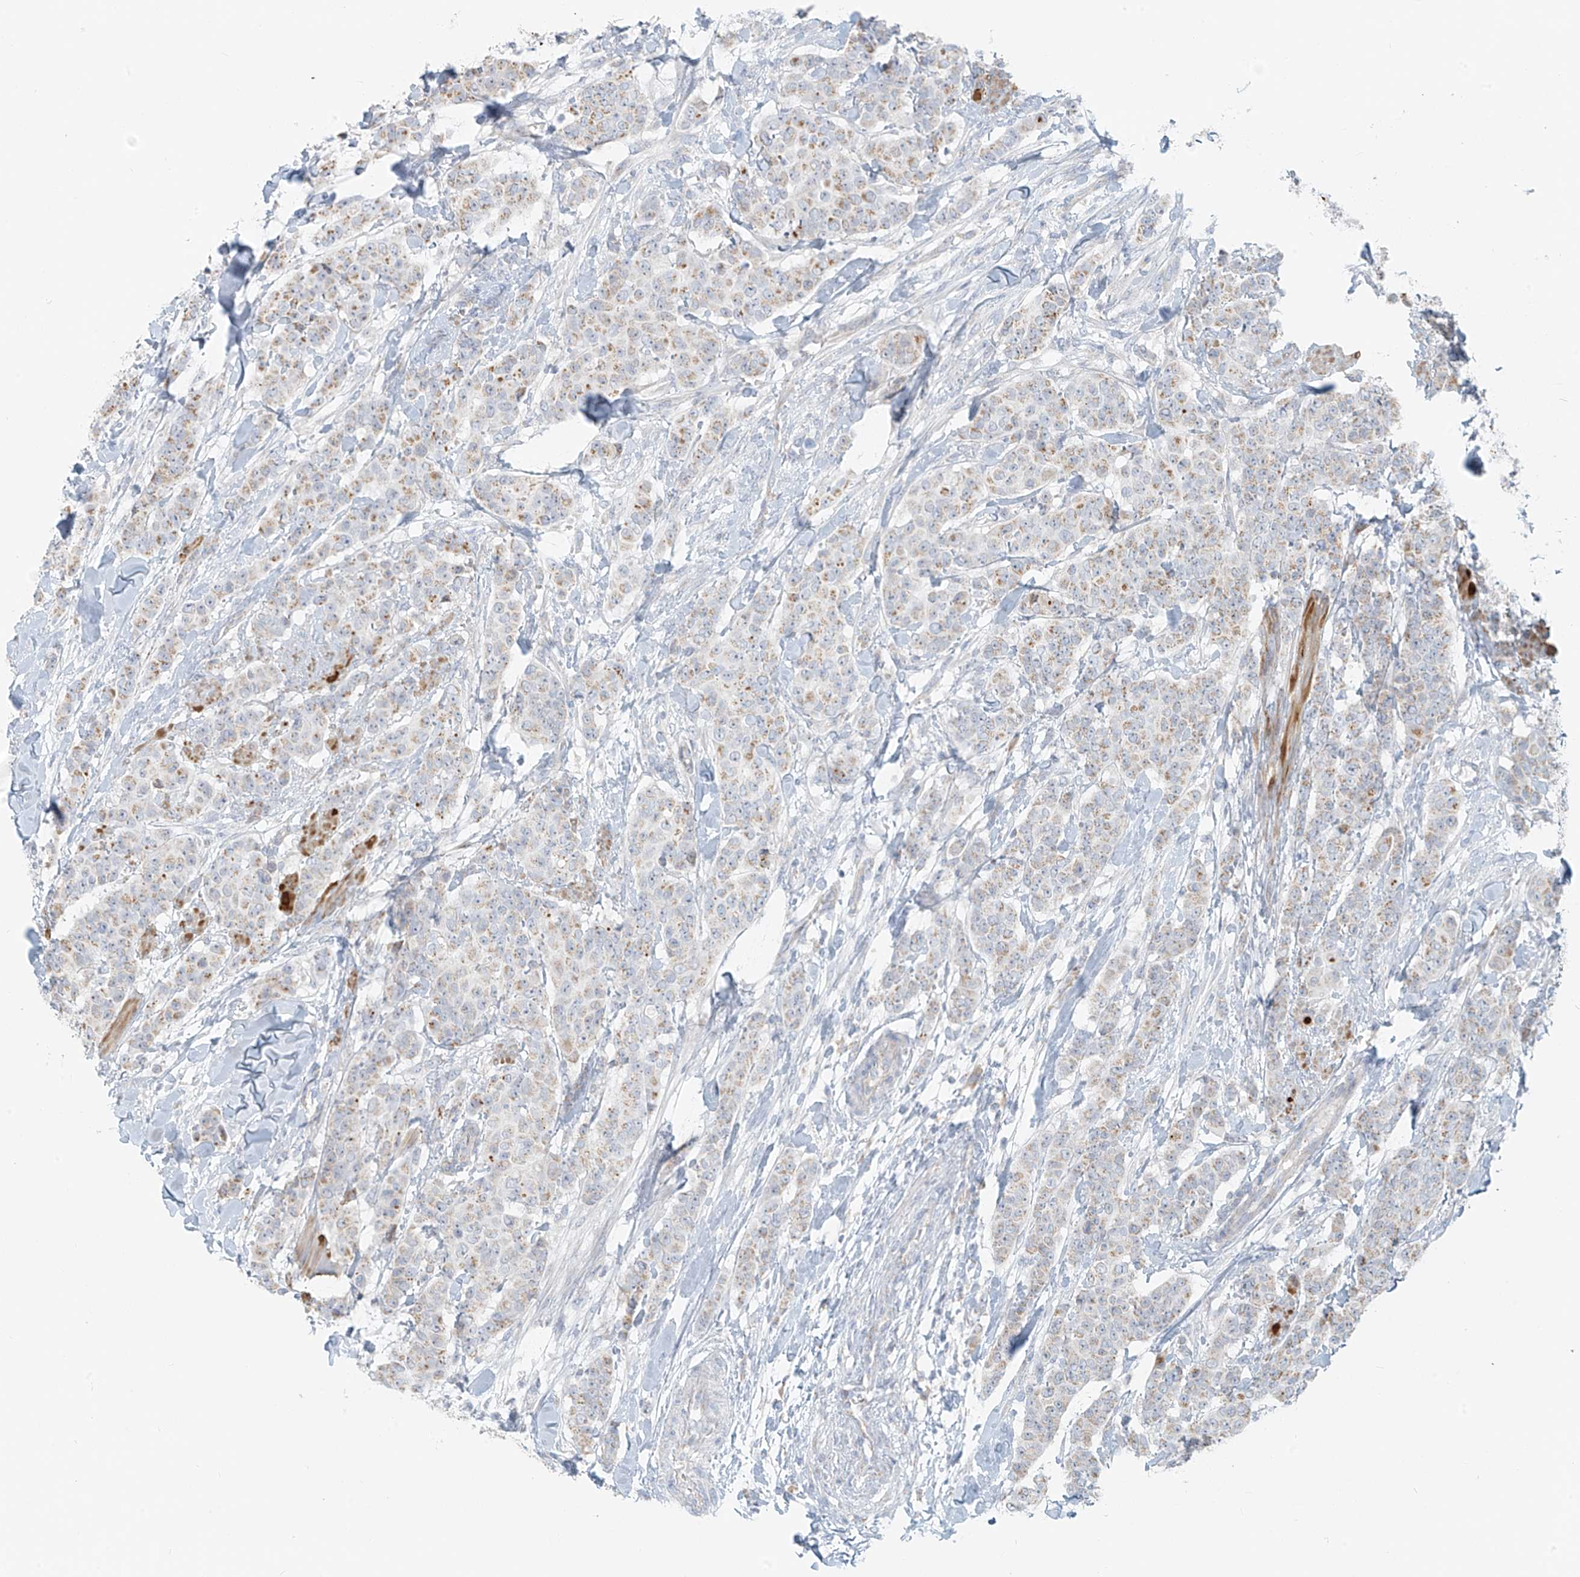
{"staining": {"intensity": "moderate", "quantity": "<25%", "location": "cytoplasmic/membranous"}, "tissue": "breast cancer", "cell_type": "Tumor cells", "image_type": "cancer", "snomed": [{"axis": "morphology", "description": "Duct carcinoma"}, {"axis": "topography", "description": "Breast"}], "caption": "Breast cancer (invasive ductal carcinoma) was stained to show a protein in brown. There is low levels of moderate cytoplasmic/membranous positivity in approximately <25% of tumor cells.", "gene": "UST", "patient": {"sex": "female", "age": 40}}